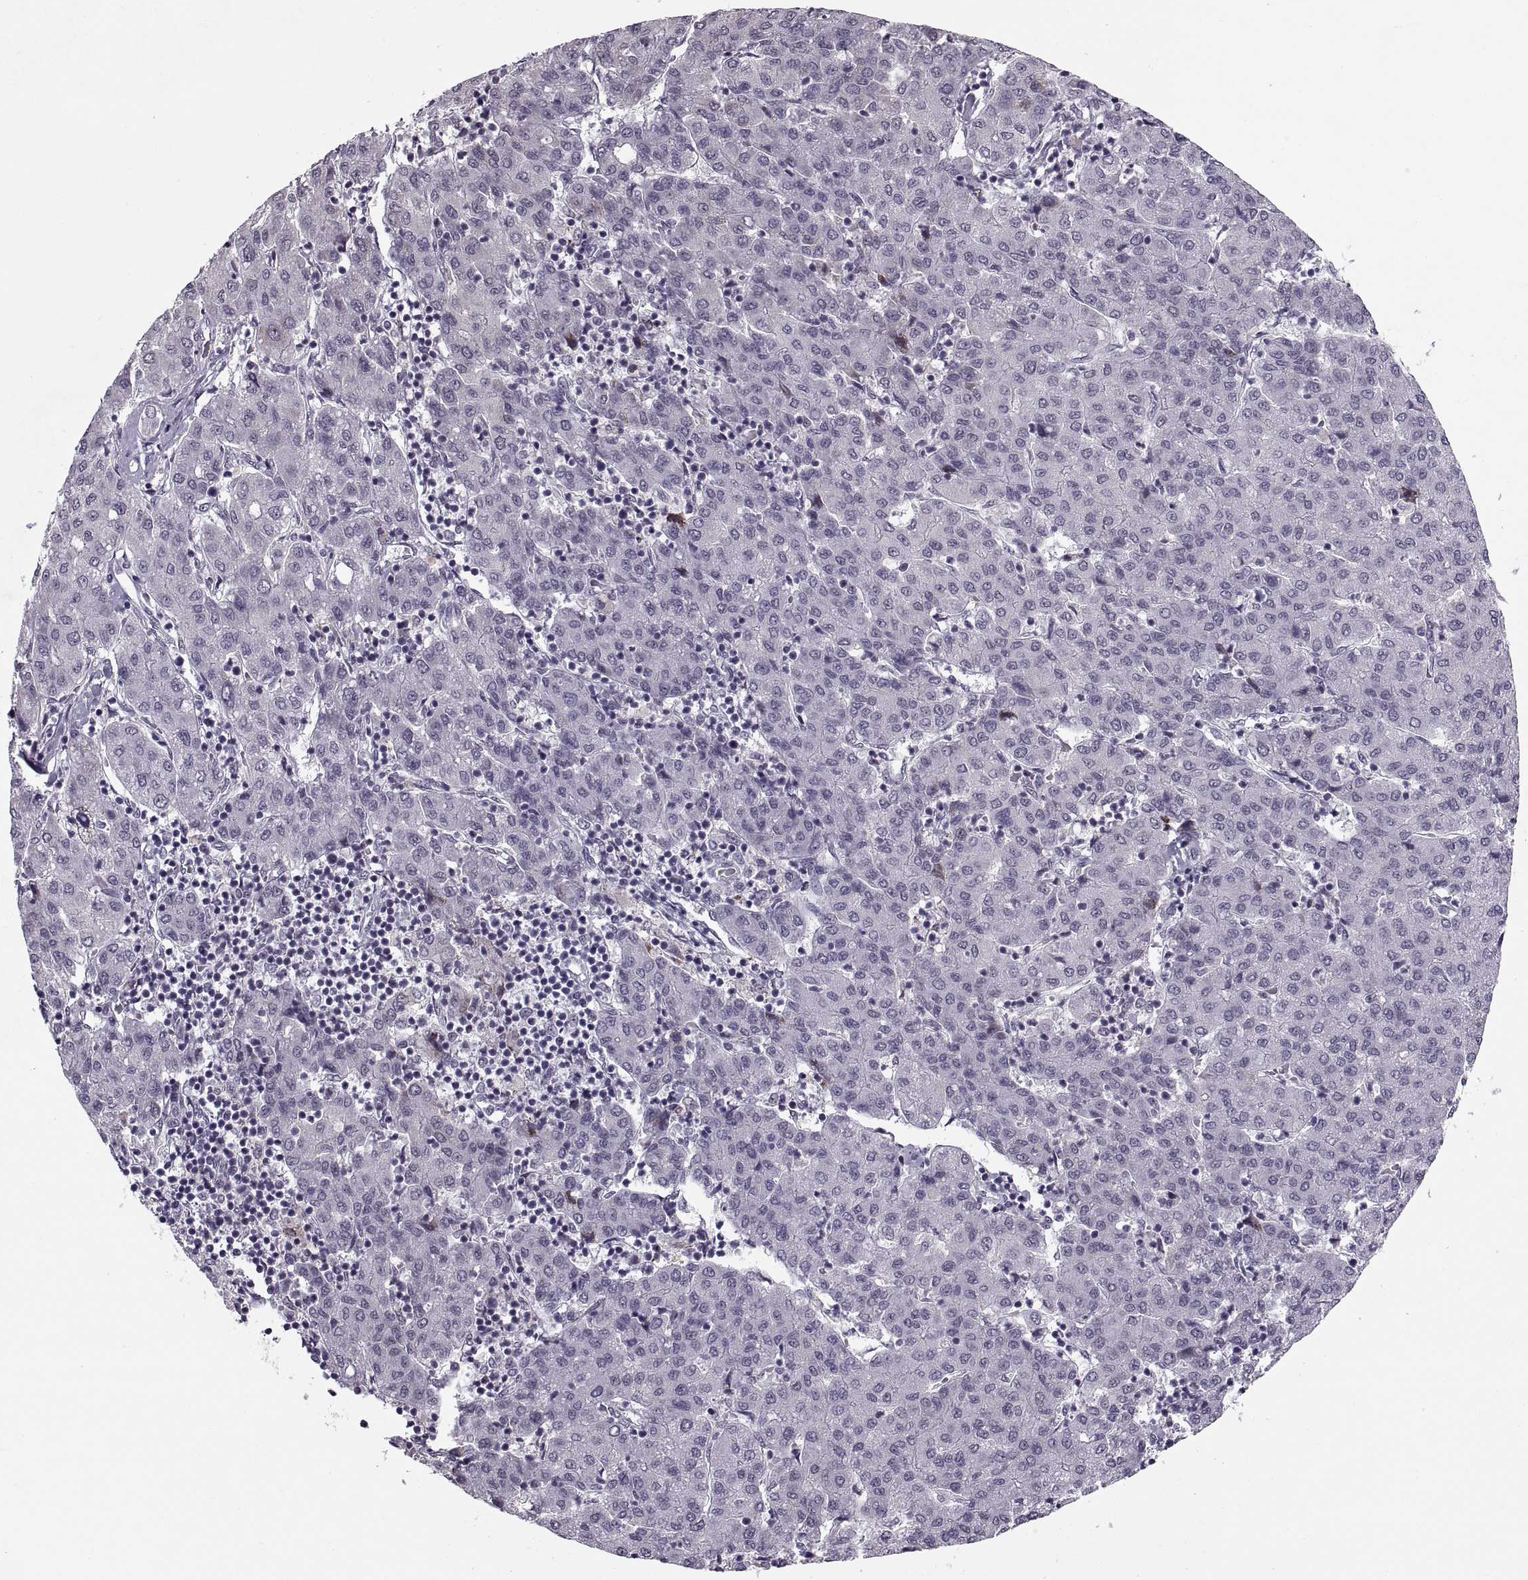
{"staining": {"intensity": "negative", "quantity": "none", "location": "none"}, "tissue": "liver cancer", "cell_type": "Tumor cells", "image_type": "cancer", "snomed": [{"axis": "morphology", "description": "Carcinoma, Hepatocellular, NOS"}, {"axis": "topography", "description": "Liver"}], "caption": "IHC photomicrograph of human hepatocellular carcinoma (liver) stained for a protein (brown), which reveals no staining in tumor cells.", "gene": "OTP", "patient": {"sex": "male", "age": 65}}